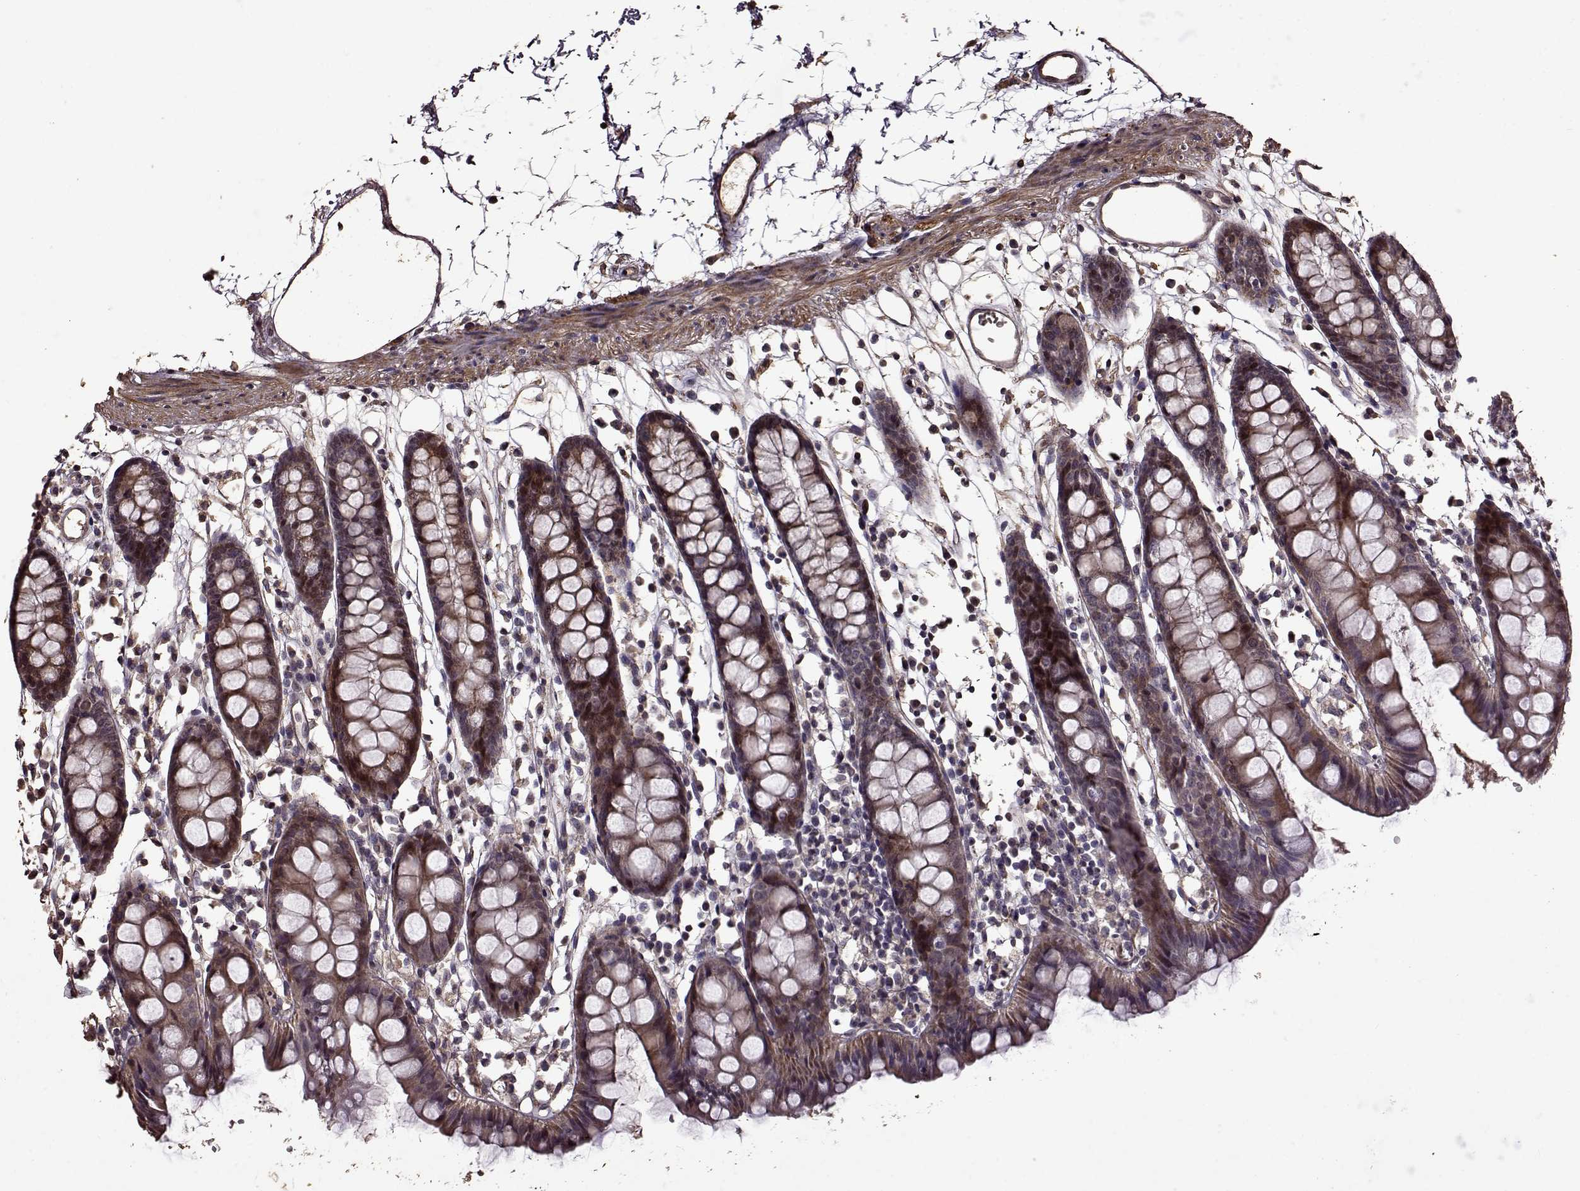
{"staining": {"intensity": "moderate", "quantity": "25%-75%", "location": "cytoplasmic/membranous"}, "tissue": "colon", "cell_type": "Endothelial cells", "image_type": "normal", "snomed": [{"axis": "morphology", "description": "Normal tissue, NOS"}, {"axis": "topography", "description": "Colon"}], "caption": "Immunohistochemistry staining of normal colon, which shows medium levels of moderate cytoplasmic/membranous staining in about 25%-75% of endothelial cells indicating moderate cytoplasmic/membranous protein staining. The staining was performed using DAB (brown) for protein detection and nuclei were counterstained in hematoxylin (blue).", "gene": "FBXW11", "patient": {"sex": "male", "age": 47}}